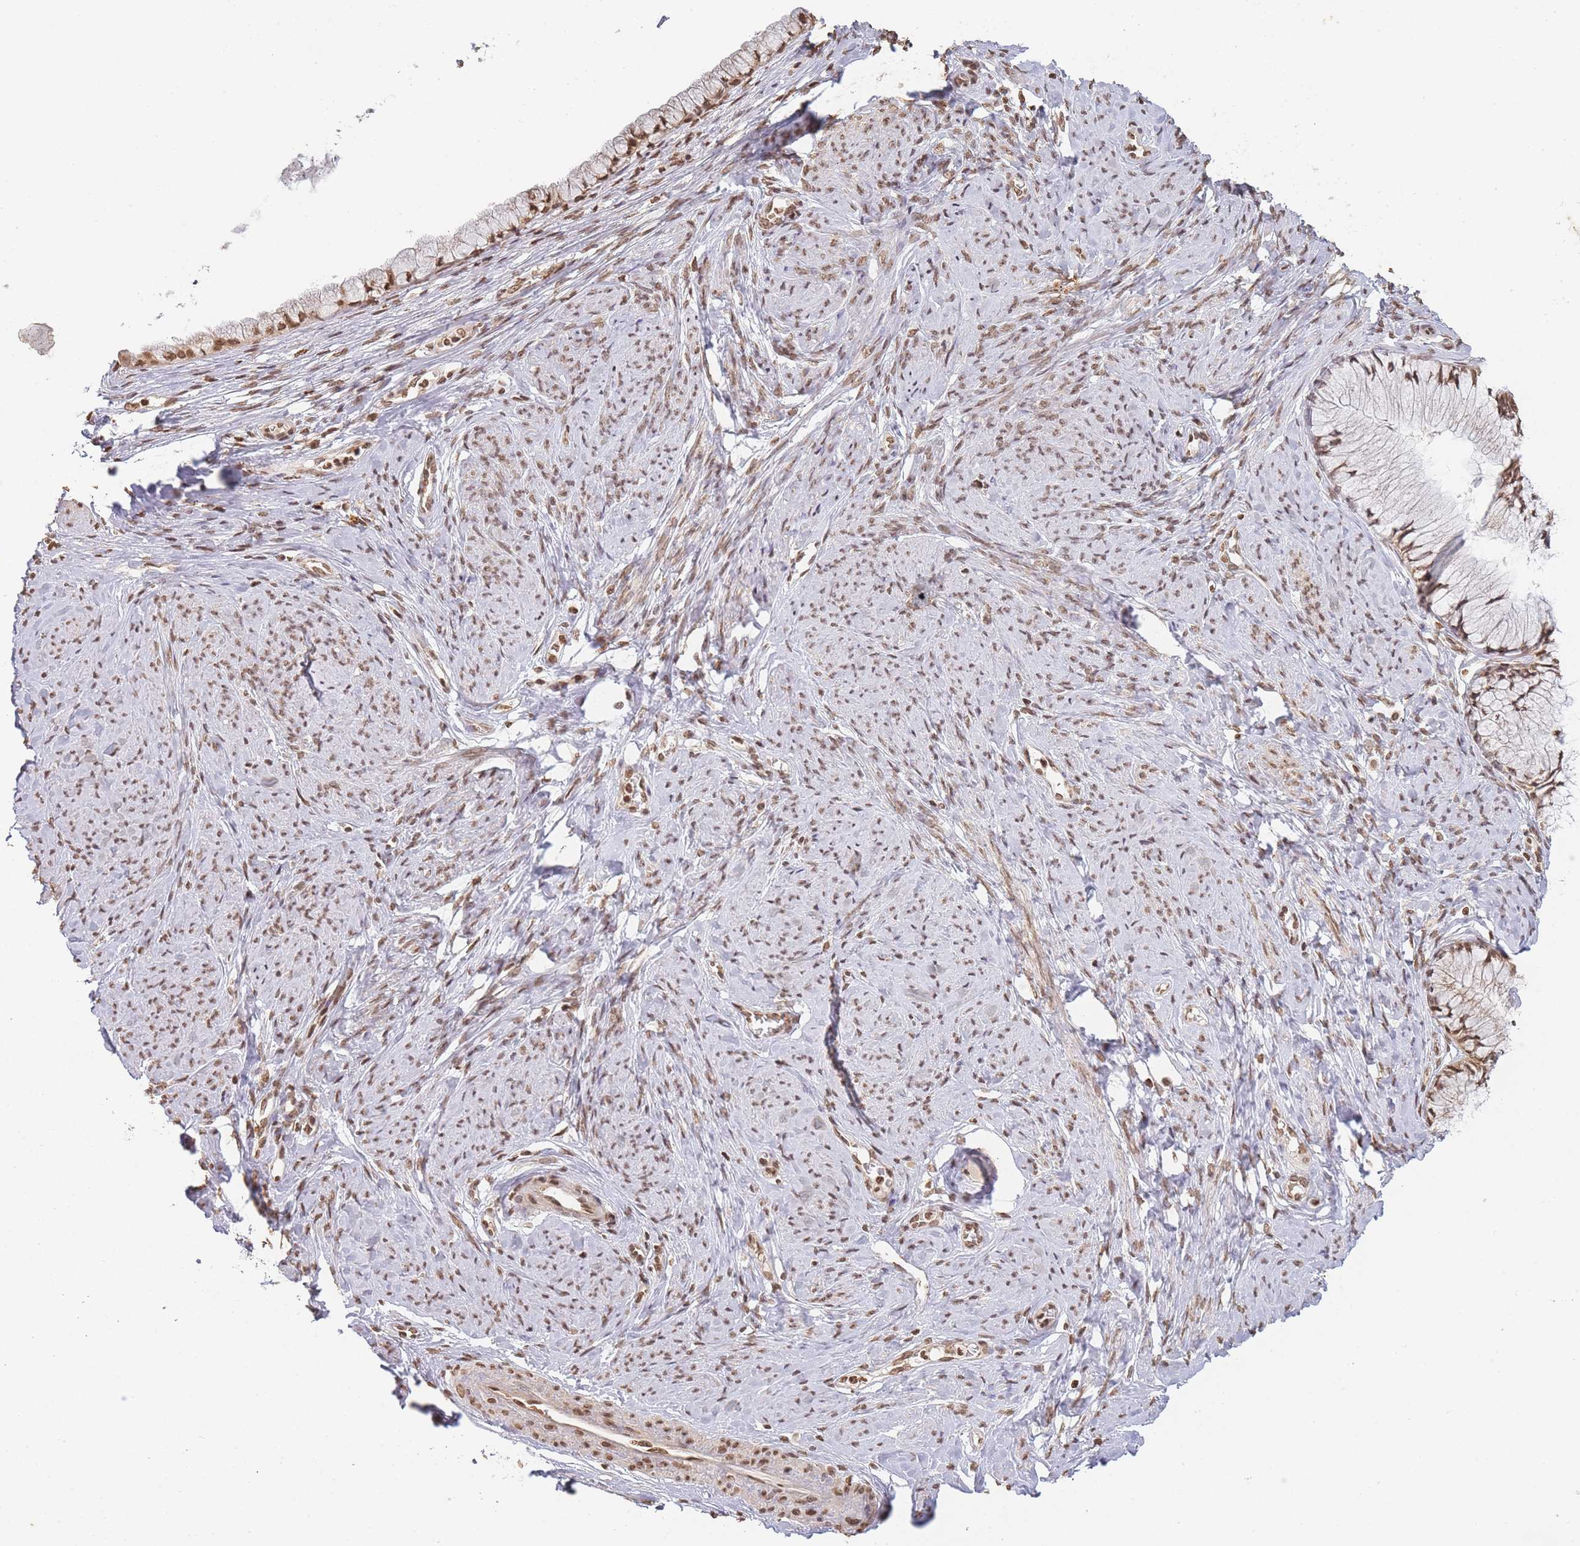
{"staining": {"intensity": "strong", "quantity": ">75%", "location": "nuclear"}, "tissue": "cervix", "cell_type": "Glandular cells", "image_type": "normal", "snomed": [{"axis": "morphology", "description": "Normal tissue, NOS"}, {"axis": "topography", "description": "Cervix"}], "caption": "About >75% of glandular cells in benign cervix demonstrate strong nuclear protein expression as visualized by brown immunohistochemical staining.", "gene": "WWTR1", "patient": {"sex": "female", "age": 42}}